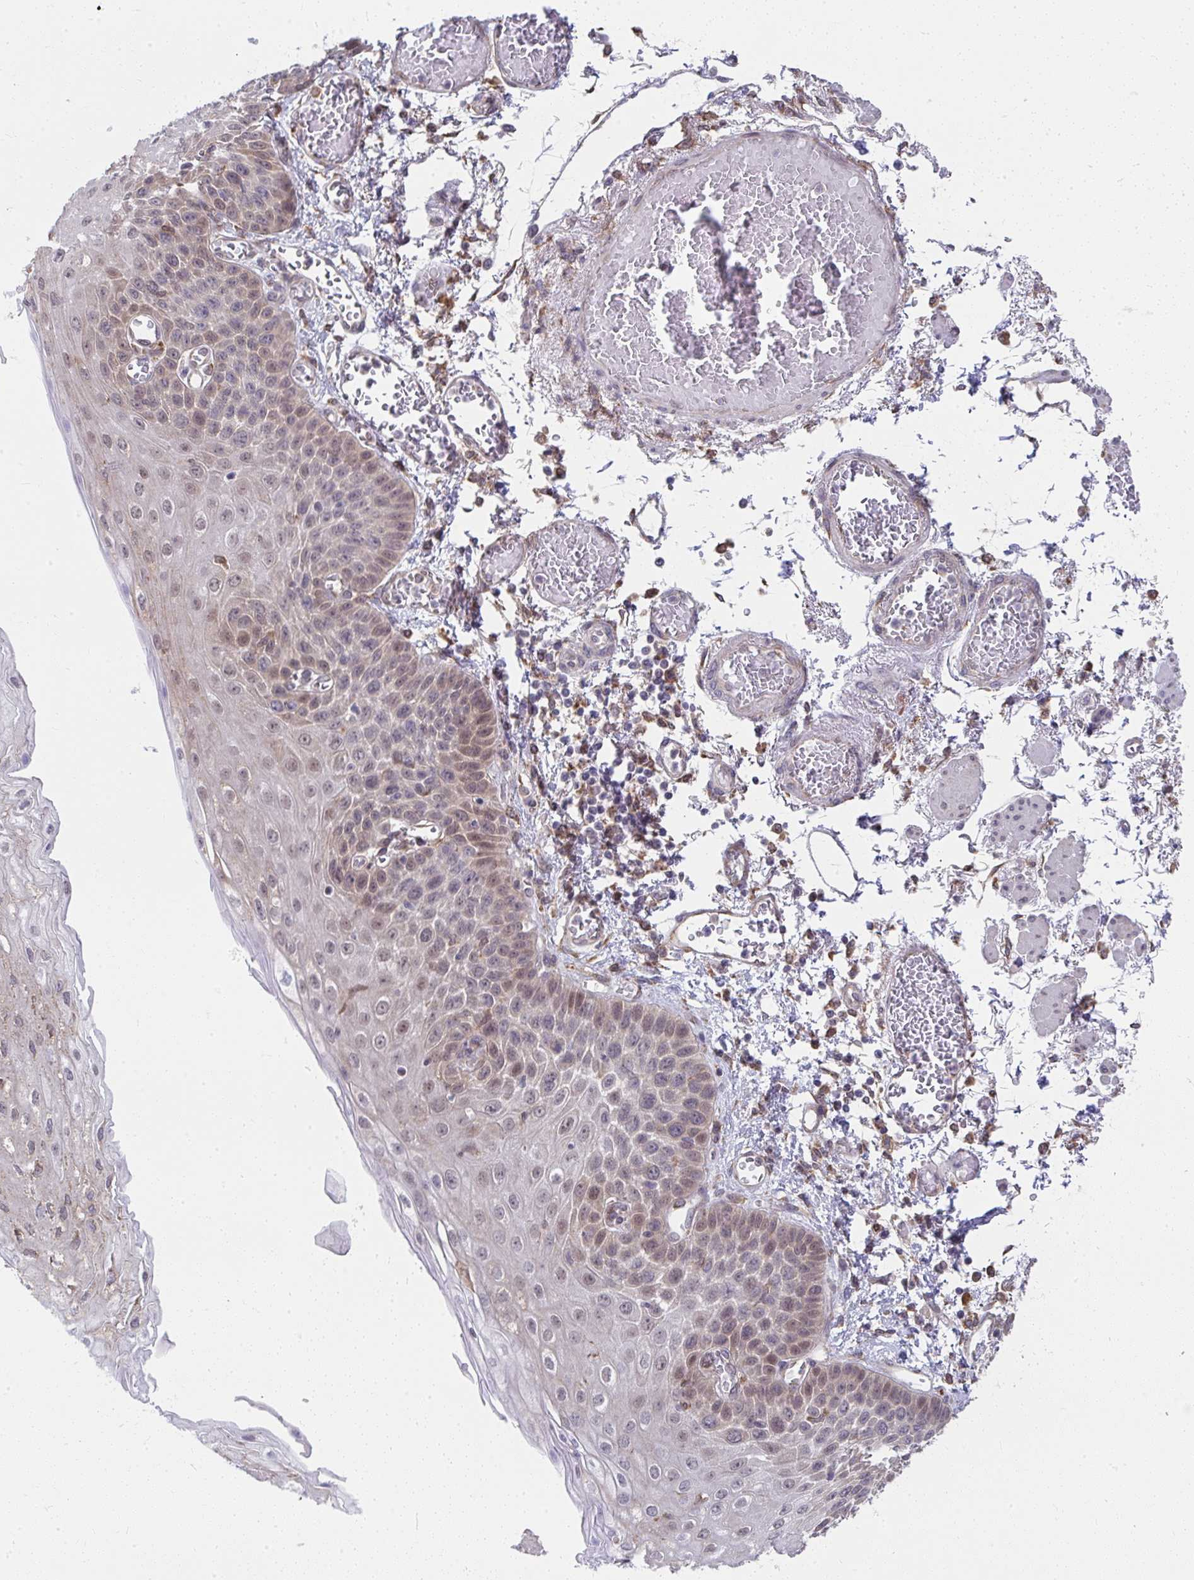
{"staining": {"intensity": "weak", "quantity": ">75%", "location": "nuclear"}, "tissue": "esophagus", "cell_type": "Squamous epithelial cells", "image_type": "normal", "snomed": [{"axis": "morphology", "description": "Normal tissue, NOS"}, {"axis": "morphology", "description": "Adenocarcinoma, NOS"}, {"axis": "topography", "description": "Esophagus"}], "caption": "A low amount of weak nuclear positivity is appreciated in approximately >75% of squamous epithelial cells in normal esophagus. Nuclei are stained in blue.", "gene": "NMNAT1", "patient": {"sex": "male", "age": 81}}